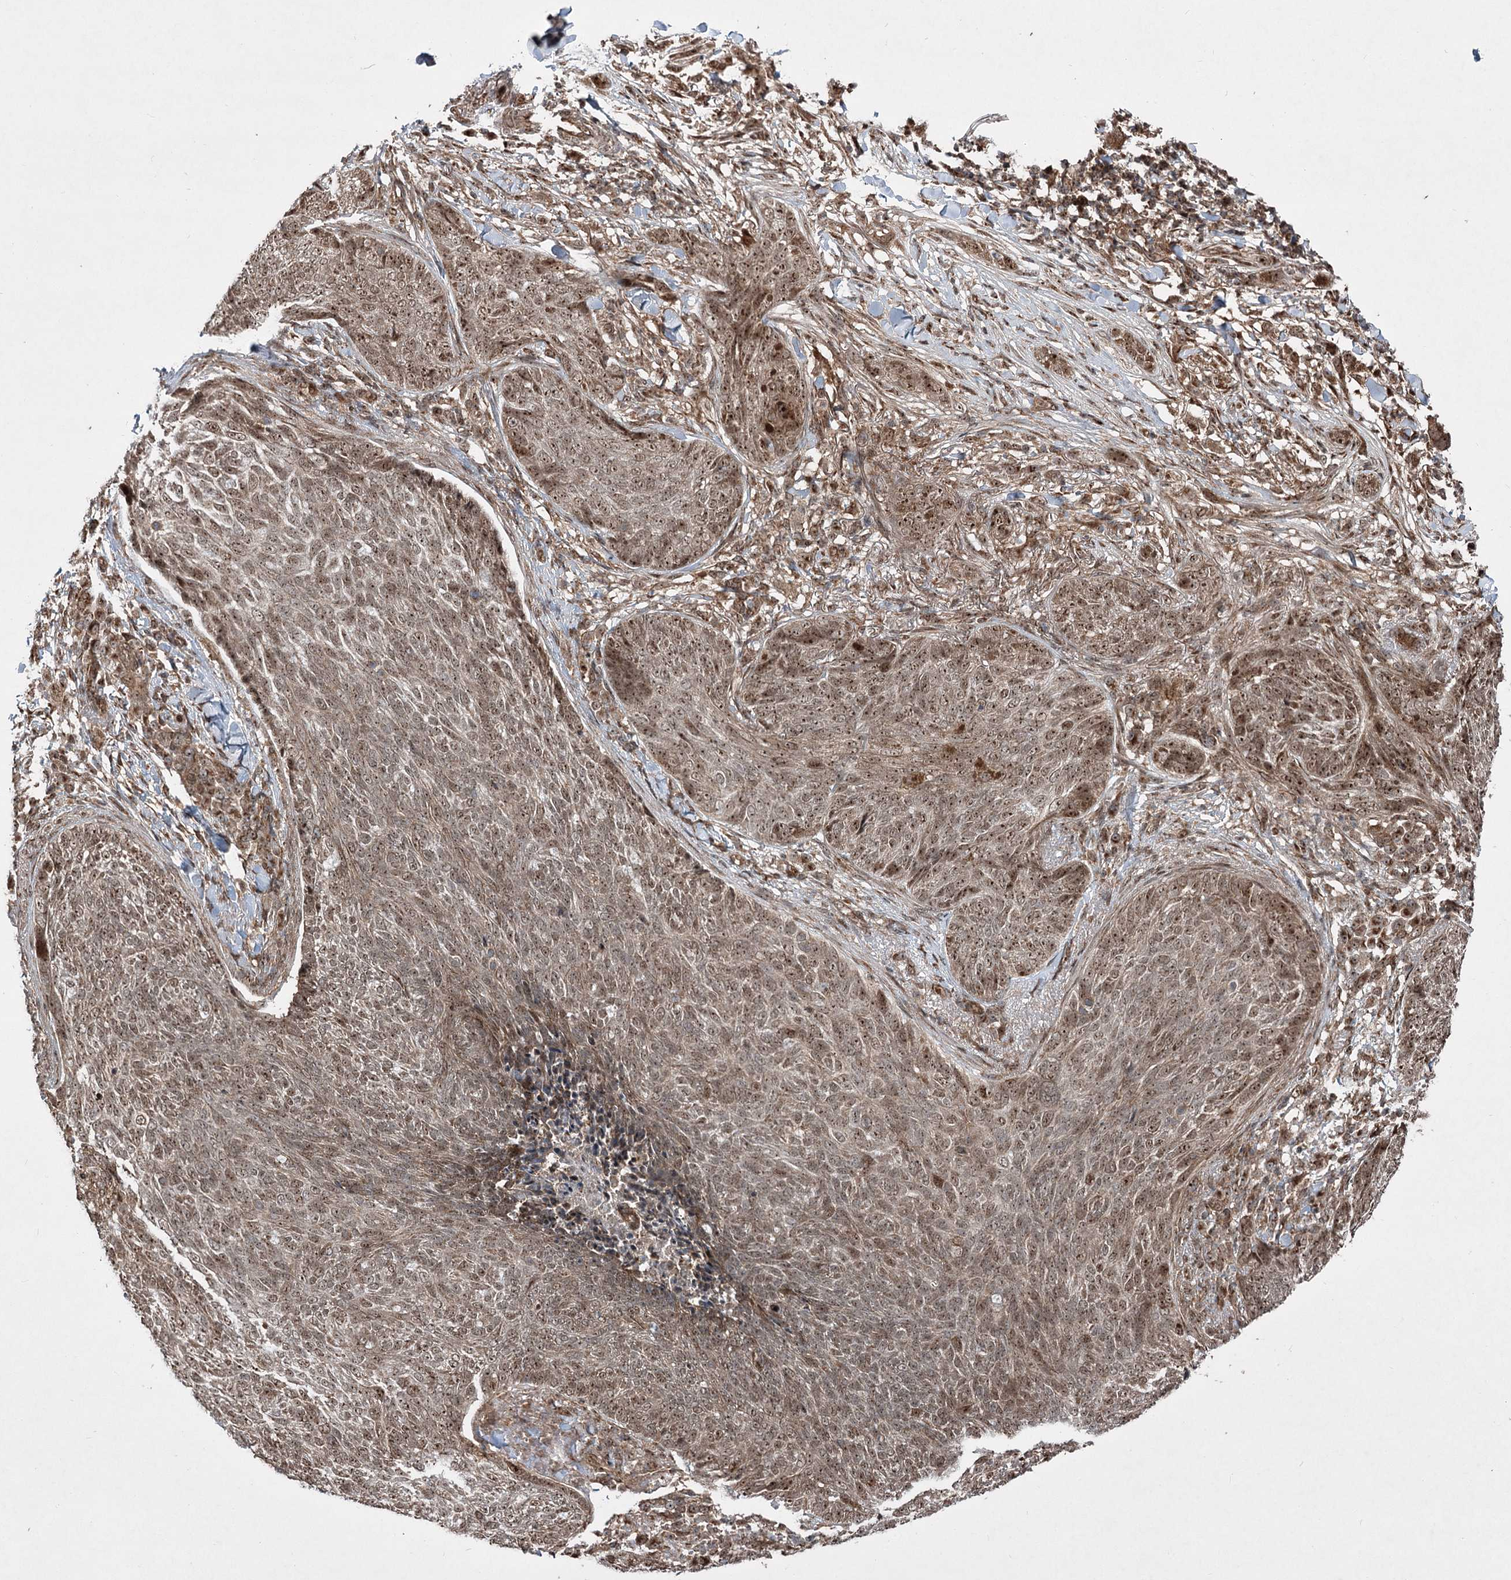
{"staining": {"intensity": "moderate", "quantity": ">75%", "location": "cytoplasmic/membranous,nuclear"}, "tissue": "skin cancer", "cell_type": "Tumor cells", "image_type": "cancer", "snomed": [{"axis": "morphology", "description": "Basal cell carcinoma"}, {"axis": "topography", "description": "Skin"}], "caption": "Basal cell carcinoma (skin) stained with IHC reveals moderate cytoplasmic/membranous and nuclear positivity in about >75% of tumor cells. (DAB (3,3'-diaminobenzidine) IHC, brown staining for protein, blue staining for nuclei).", "gene": "SERINC5", "patient": {"sex": "male", "age": 85}}